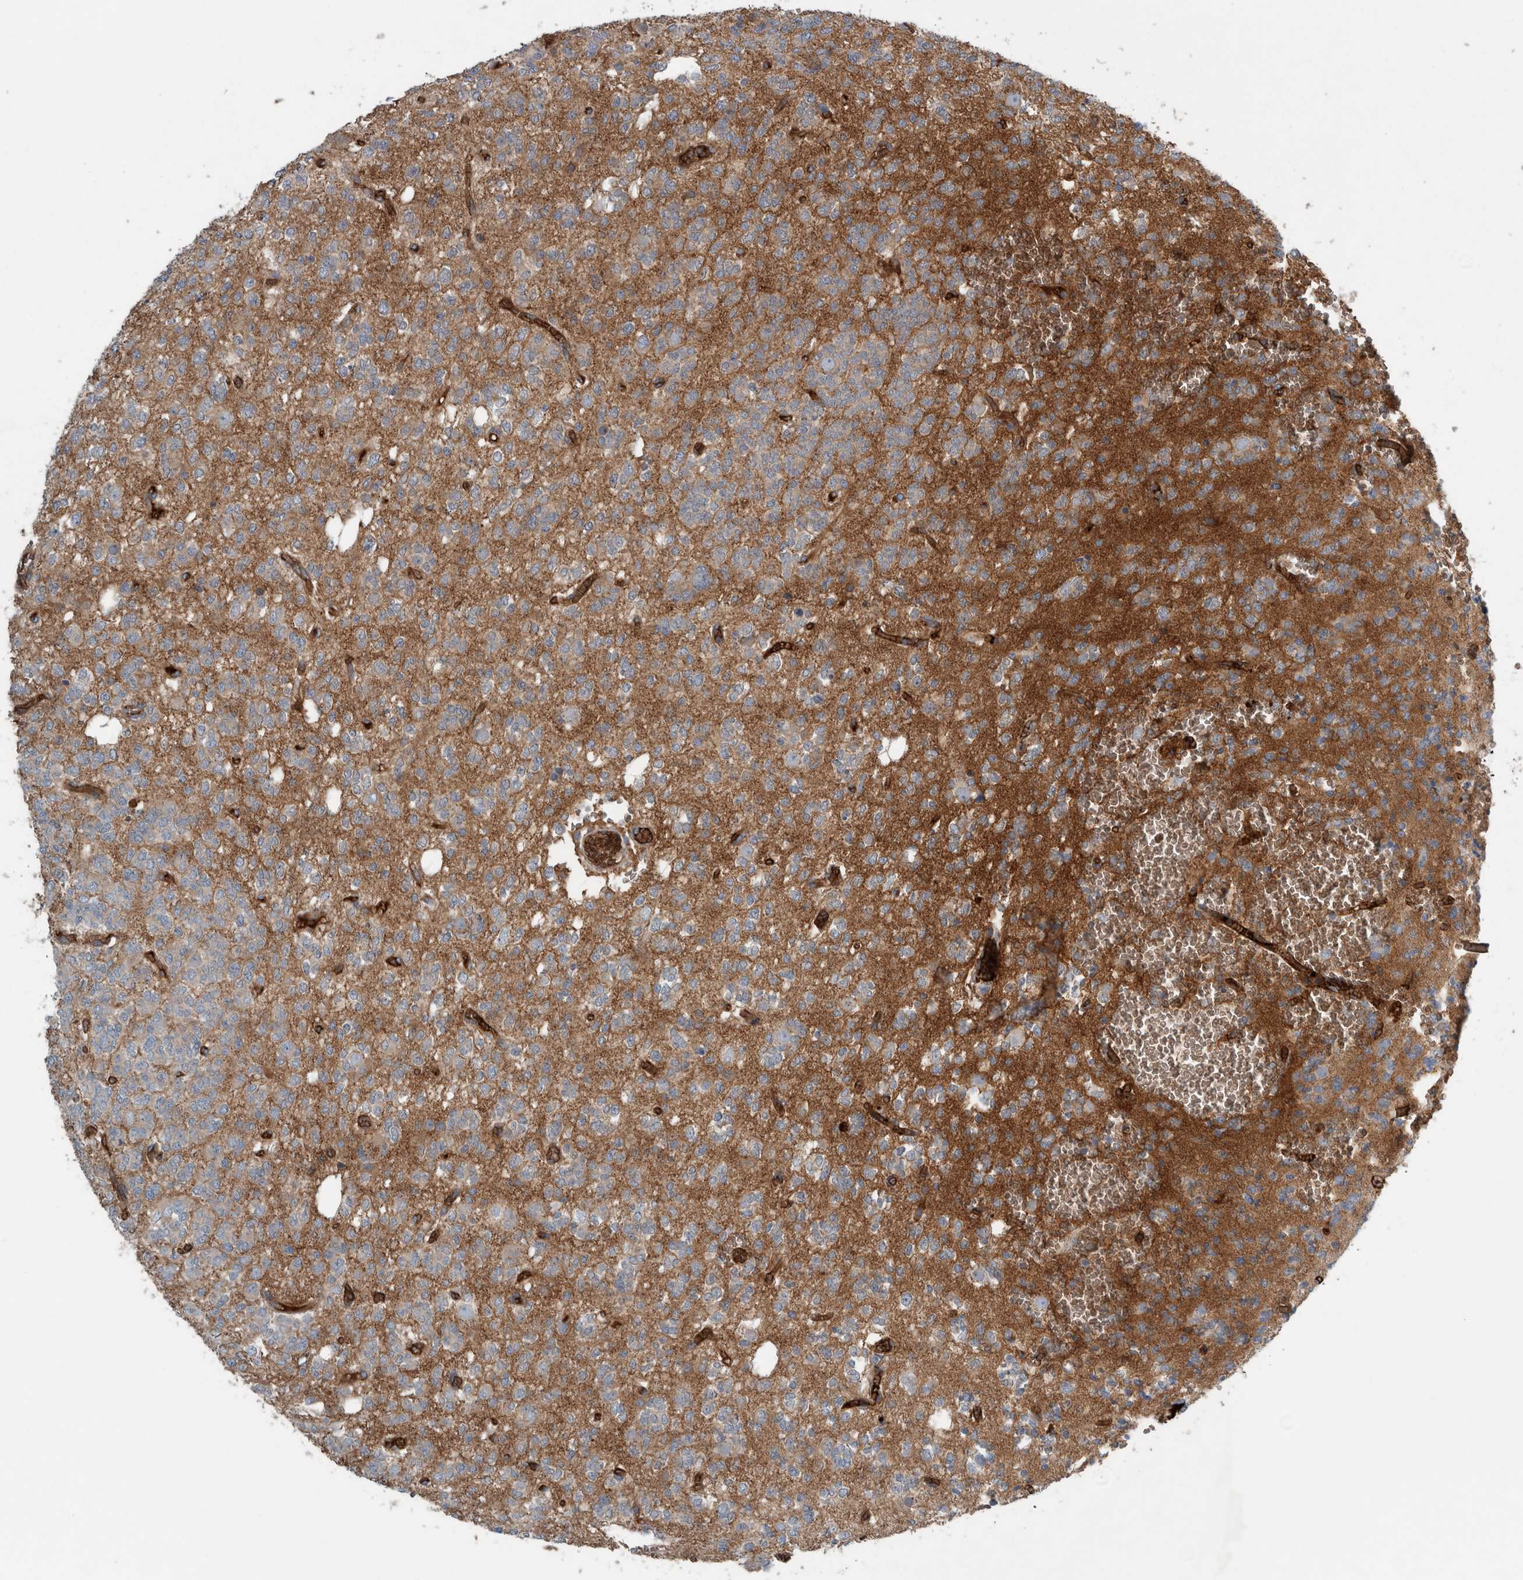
{"staining": {"intensity": "moderate", "quantity": ">75%", "location": "cytoplasmic/membranous"}, "tissue": "glioma", "cell_type": "Tumor cells", "image_type": "cancer", "snomed": [{"axis": "morphology", "description": "Glioma, malignant, Low grade"}, {"axis": "topography", "description": "Brain"}], "caption": "A micrograph showing moderate cytoplasmic/membranous expression in approximately >75% of tumor cells in glioma, as visualized by brown immunohistochemical staining.", "gene": "GLT8D2", "patient": {"sex": "male", "age": 38}}